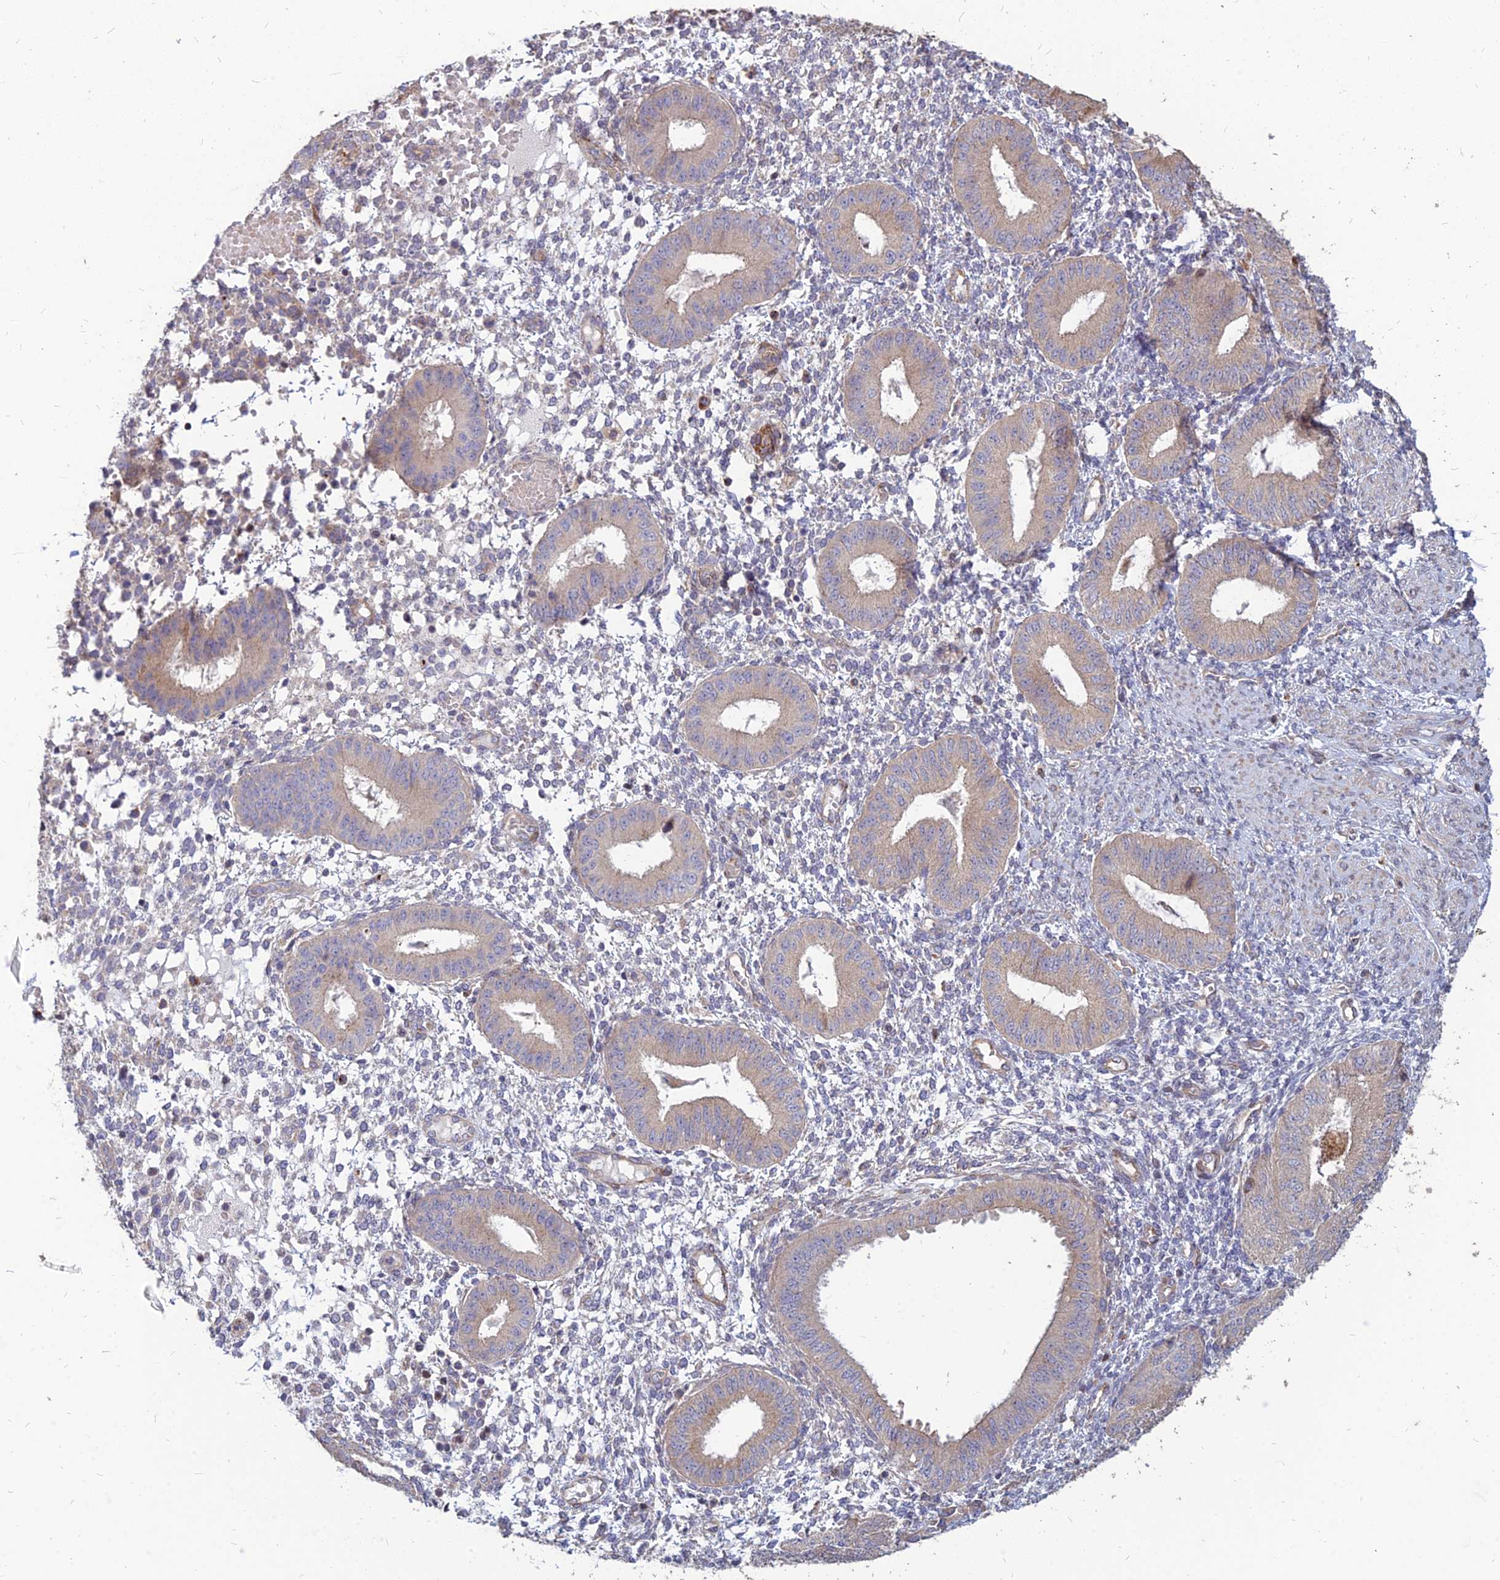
{"staining": {"intensity": "negative", "quantity": "none", "location": "none"}, "tissue": "endometrium", "cell_type": "Cells in endometrial stroma", "image_type": "normal", "snomed": [{"axis": "morphology", "description": "Normal tissue, NOS"}, {"axis": "topography", "description": "Endometrium"}], "caption": "Immunohistochemistry histopathology image of unremarkable endometrium: human endometrium stained with DAB (3,3'-diaminobenzidine) exhibits no significant protein positivity in cells in endometrial stroma.", "gene": "ST3GAL6", "patient": {"sex": "female", "age": 49}}